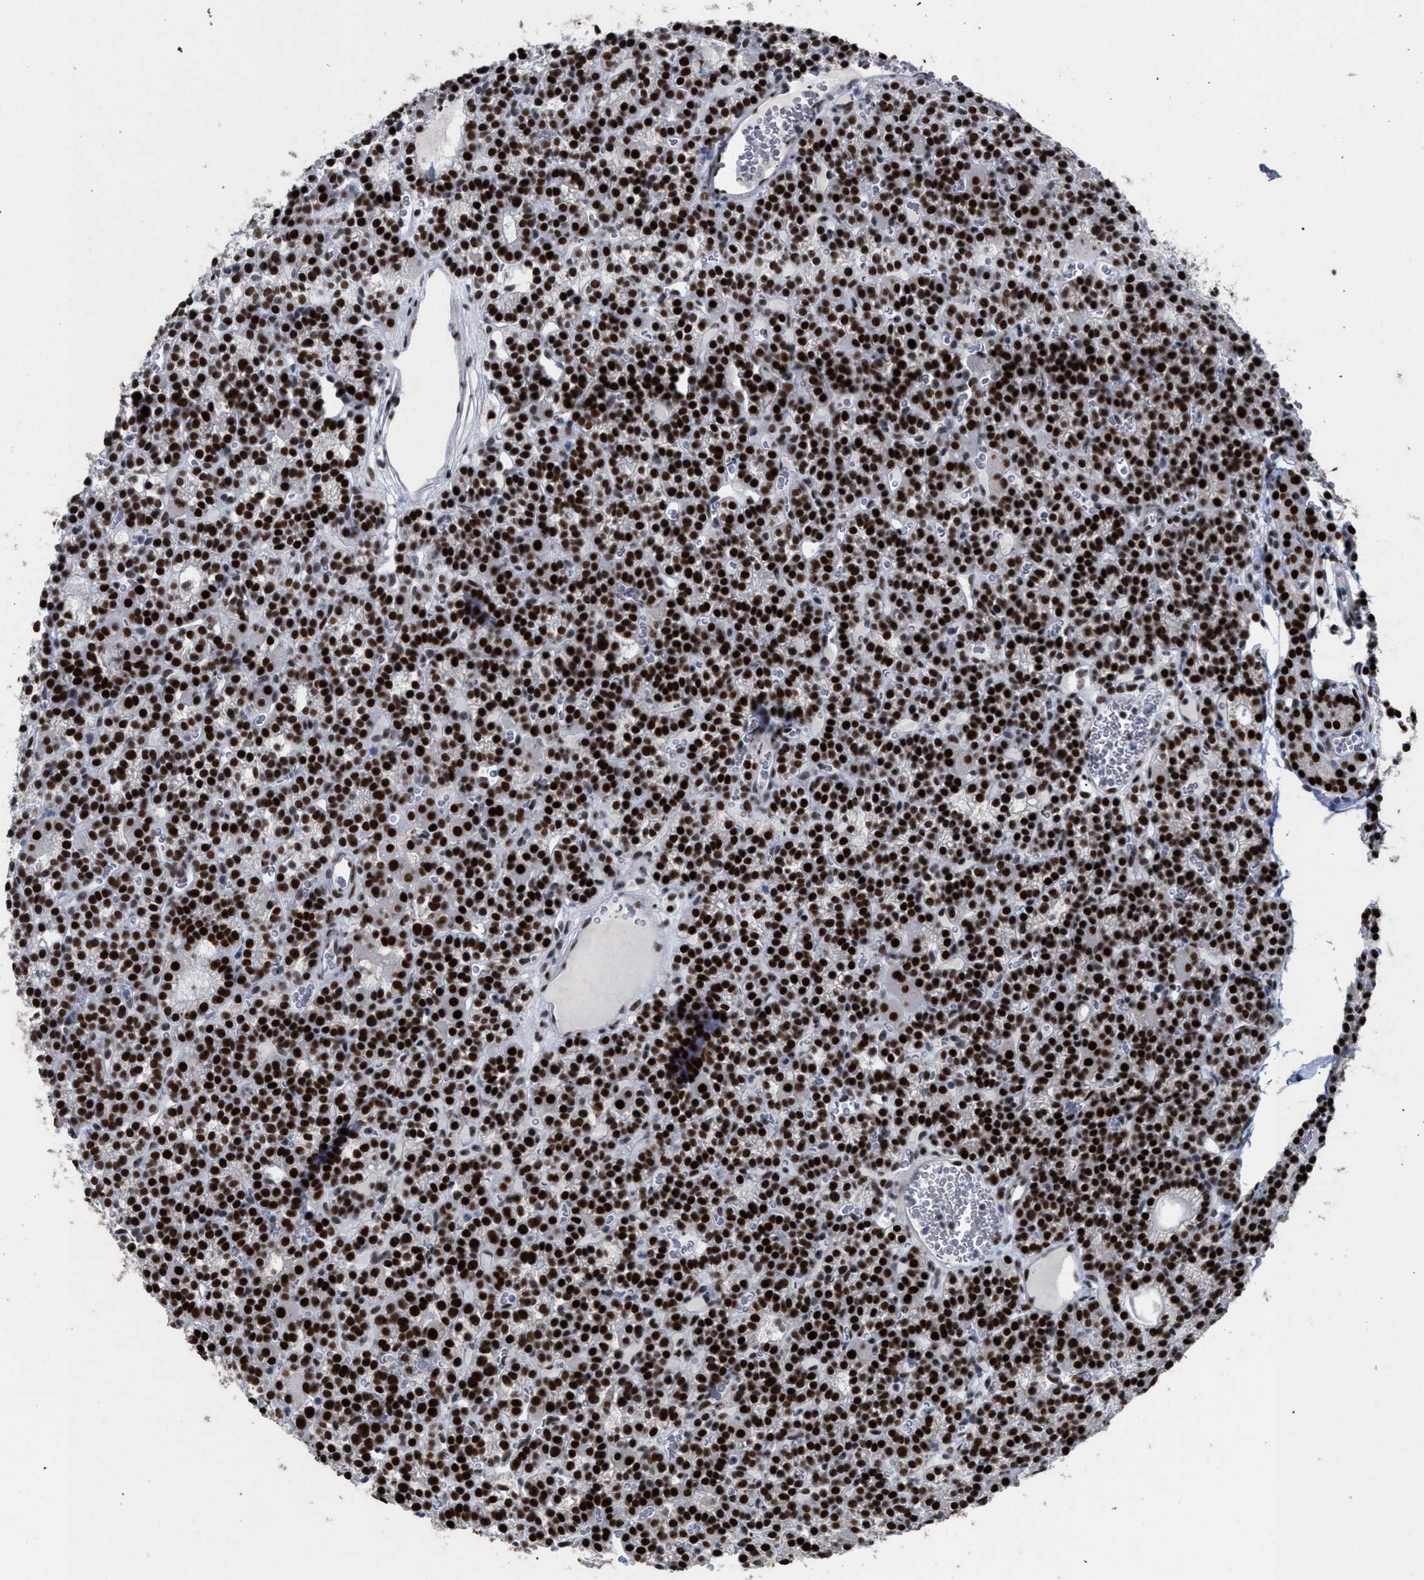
{"staining": {"intensity": "strong", "quantity": ">75%", "location": "nuclear"}, "tissue": "parathyroid gland", "cell_type": "Glandular cells", "image_type": "normal", "snomed": [{"axis": "morphology", "description": "Normal tissue, NOS"}, {"axis": "morphology", "description": "Adenoma, NOS"}, {"axis": "topography", "description": "Parathyroid gland"}], "caption": "This micrograph reveals immunohistochemistry staining of normal human parathyroid gland, with high strong nuclear expression in about >75% of glandular cells.", "gene": "TP53BP1", "patient": {"sex": "female", "age": 58}}